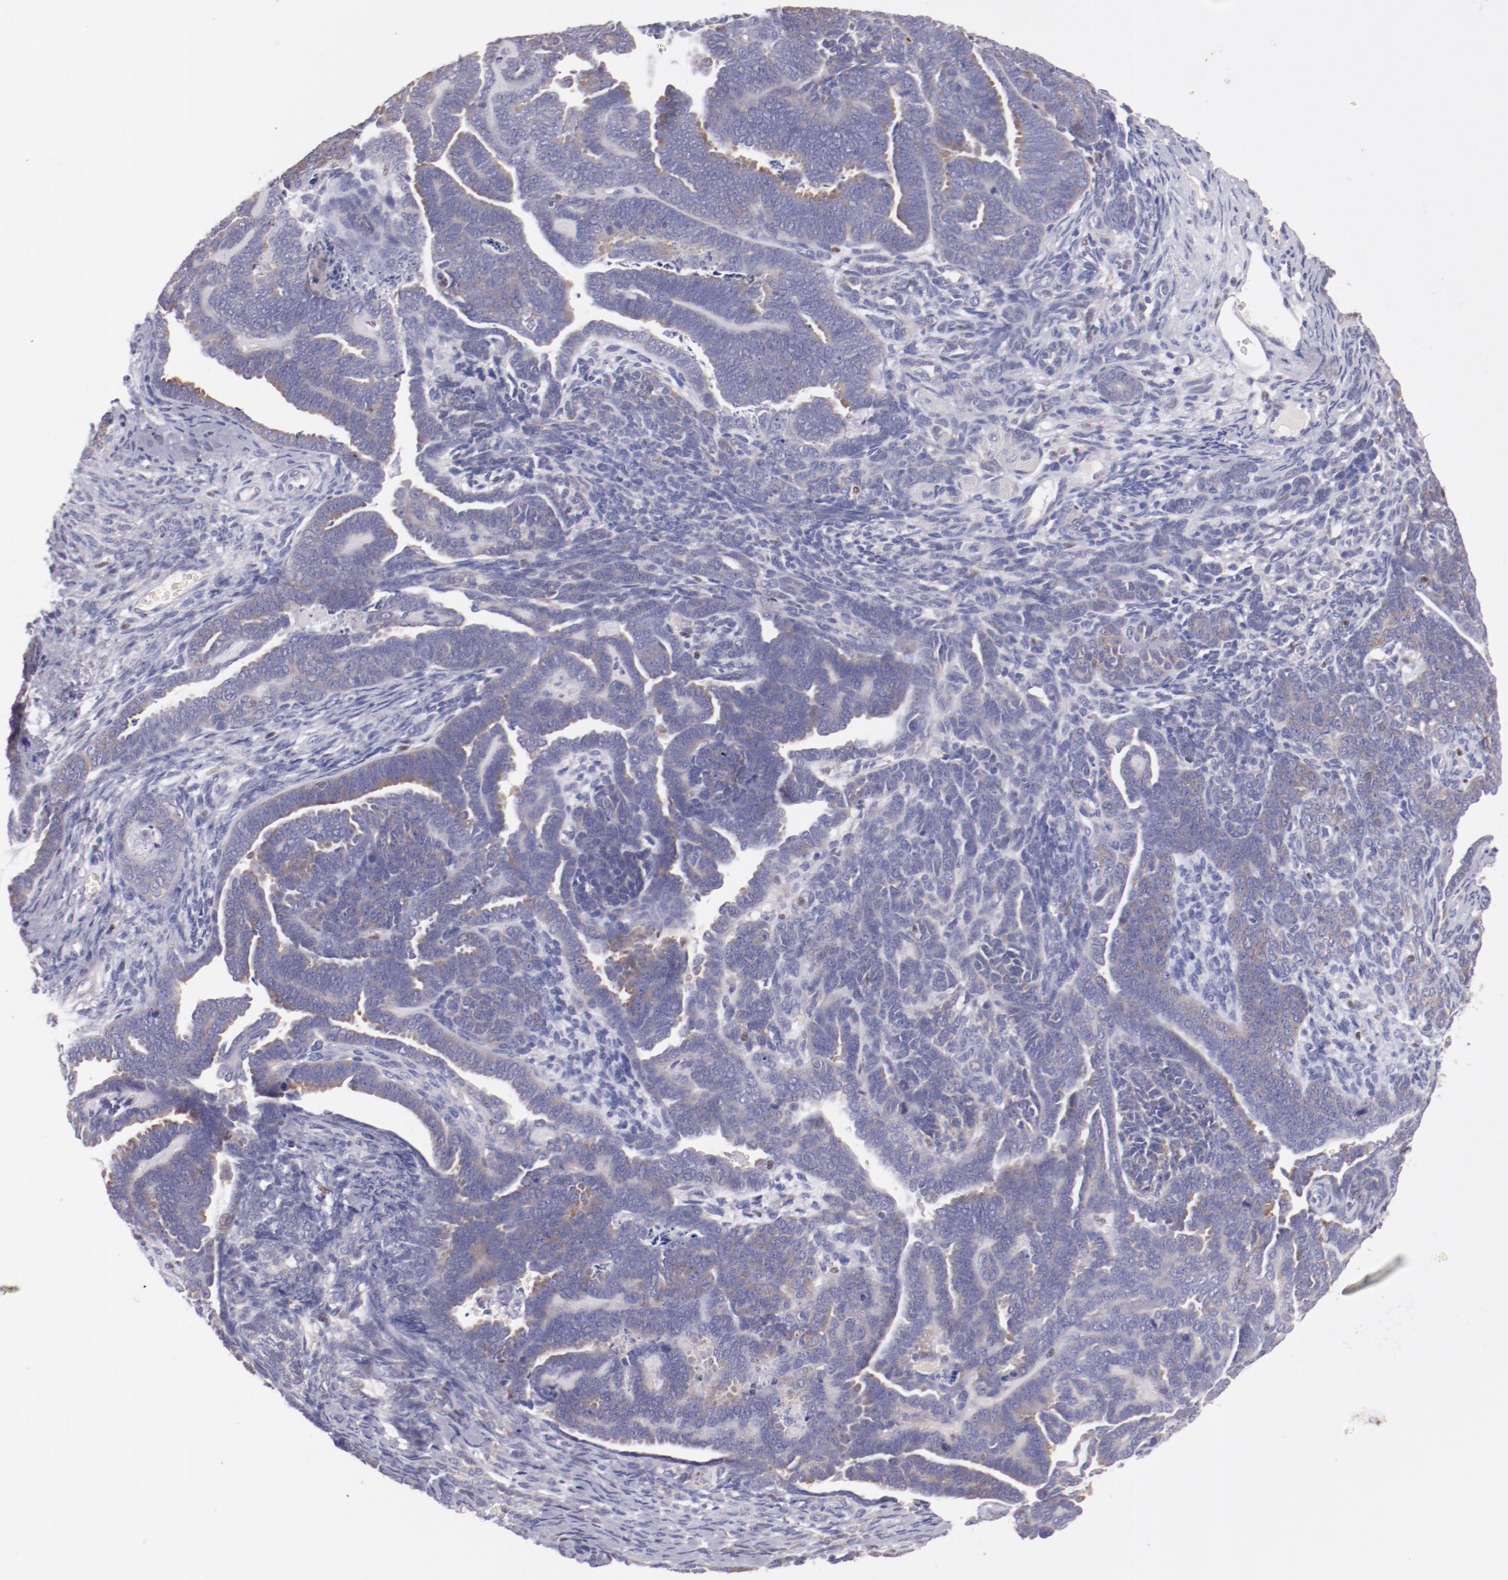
{"staining": {"intensity": "weak", "quantity": "25%-75%", "location": "cytoplasmic/membranous"}, "tissue": "endometrial cancer", "cell_type": "Tumor cells", "image_type": "cancer", "snomed": [{"axis": "morphology", "description": "Neoplasm, malignant, NOS"}, {"axis": "topography", "description": "Endometrium"}], "caption": "This histopathology image shows immunohistochemistry (IHC) staining of malignant neoplasm (endometrial), with low weak cytoplasmic/membranous positivity in about 25%-75% of tumor cells.", "gene": "IRF8", "patient": {"sex": "female", "age": 74}}